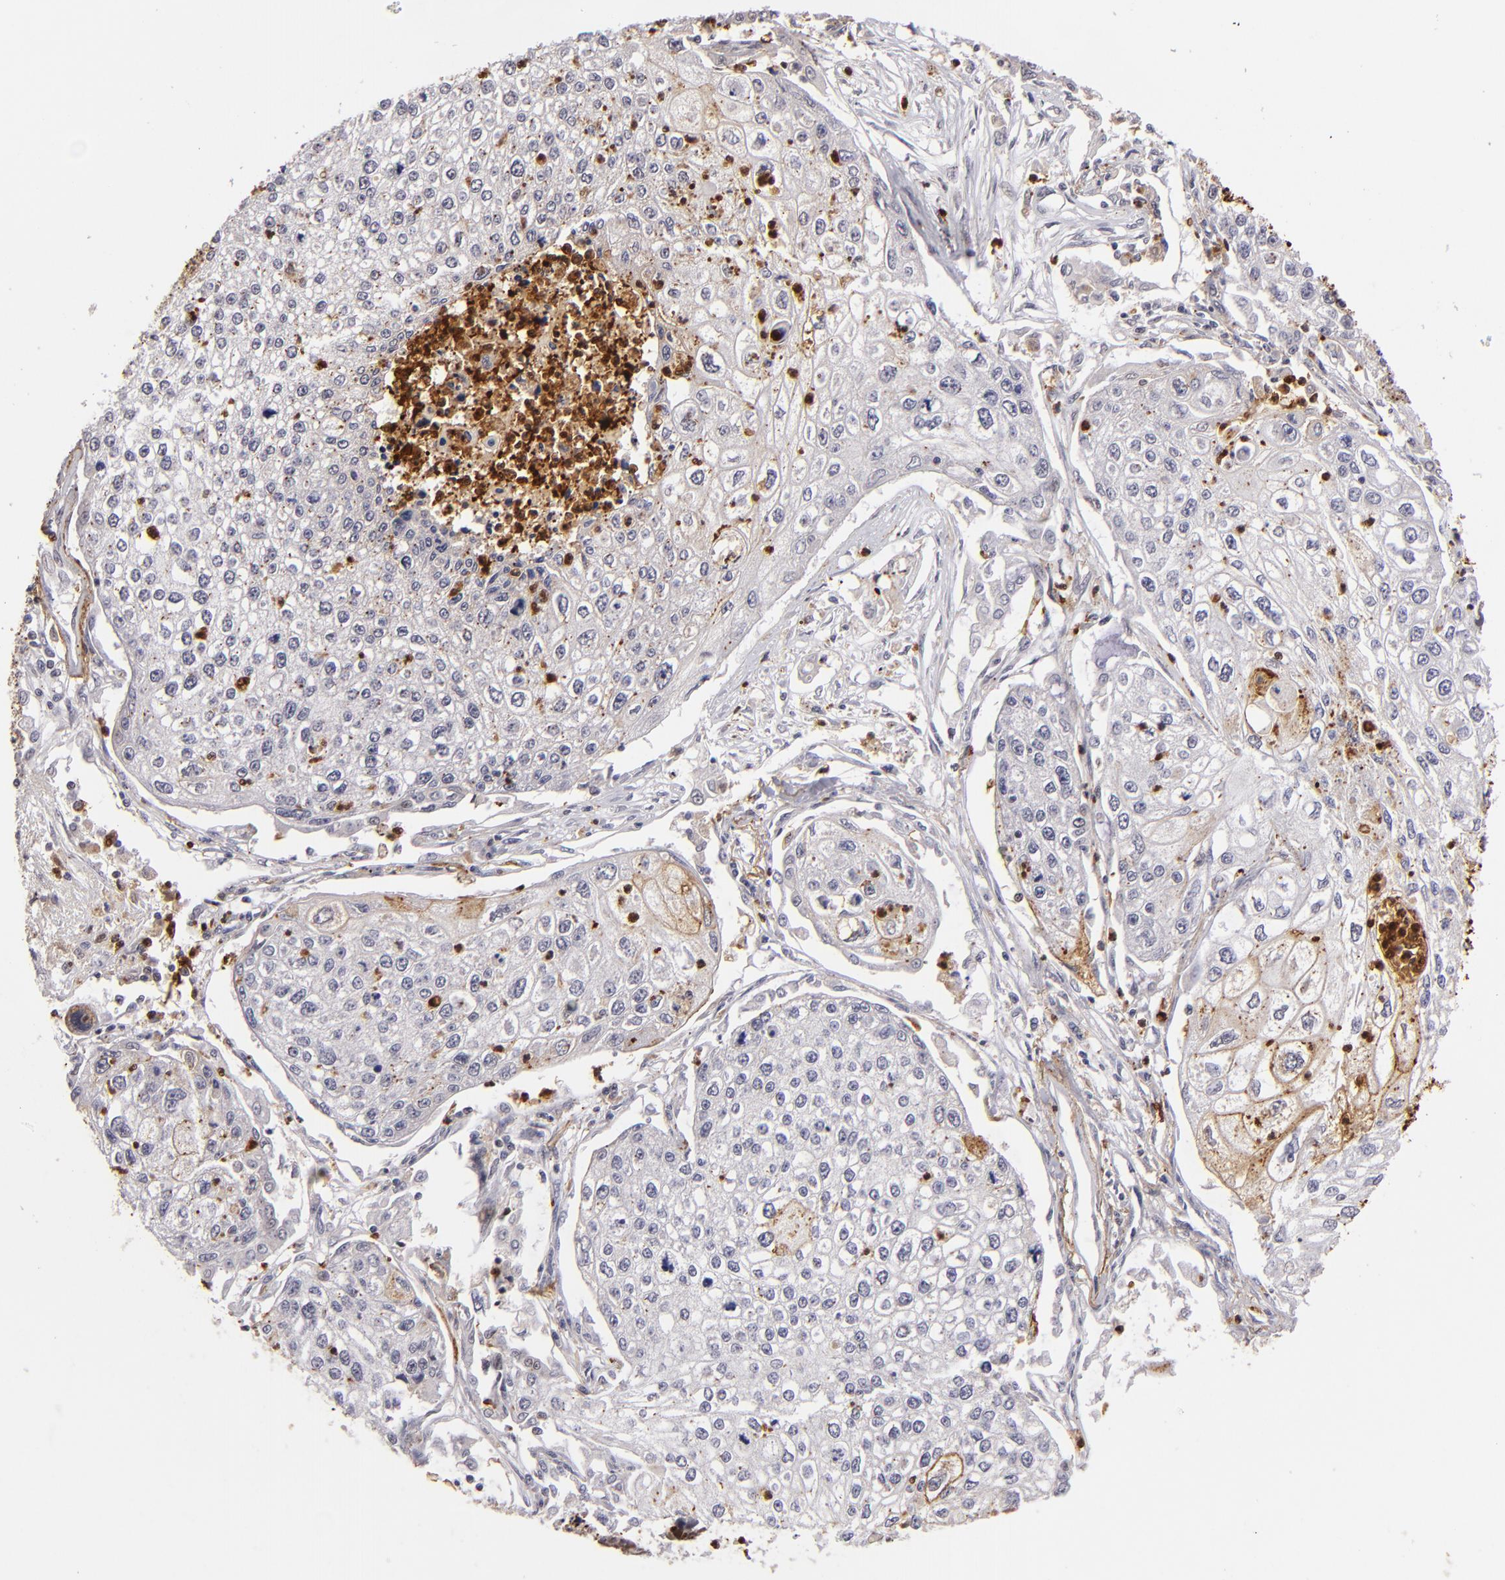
{"staining": {"intensity": "negative", "quantity": "none", "location": "none"}, "tissue": "lung cancer", "cell_type": "Tumor cells", "image_type": "cancer", "snomed": [{"axis": "morphology", "description": "Squamous cell carcinoma, NOS"}, {"axis": "topography", "description": "Lung"}], "caption": "Tumor cells show no significant expression in lung squamous cell carcinoma. (IHC, brightfield microscopy, high magnification).", "gene": "RXRG", "patient": {"sex": "male", "age": 75}}